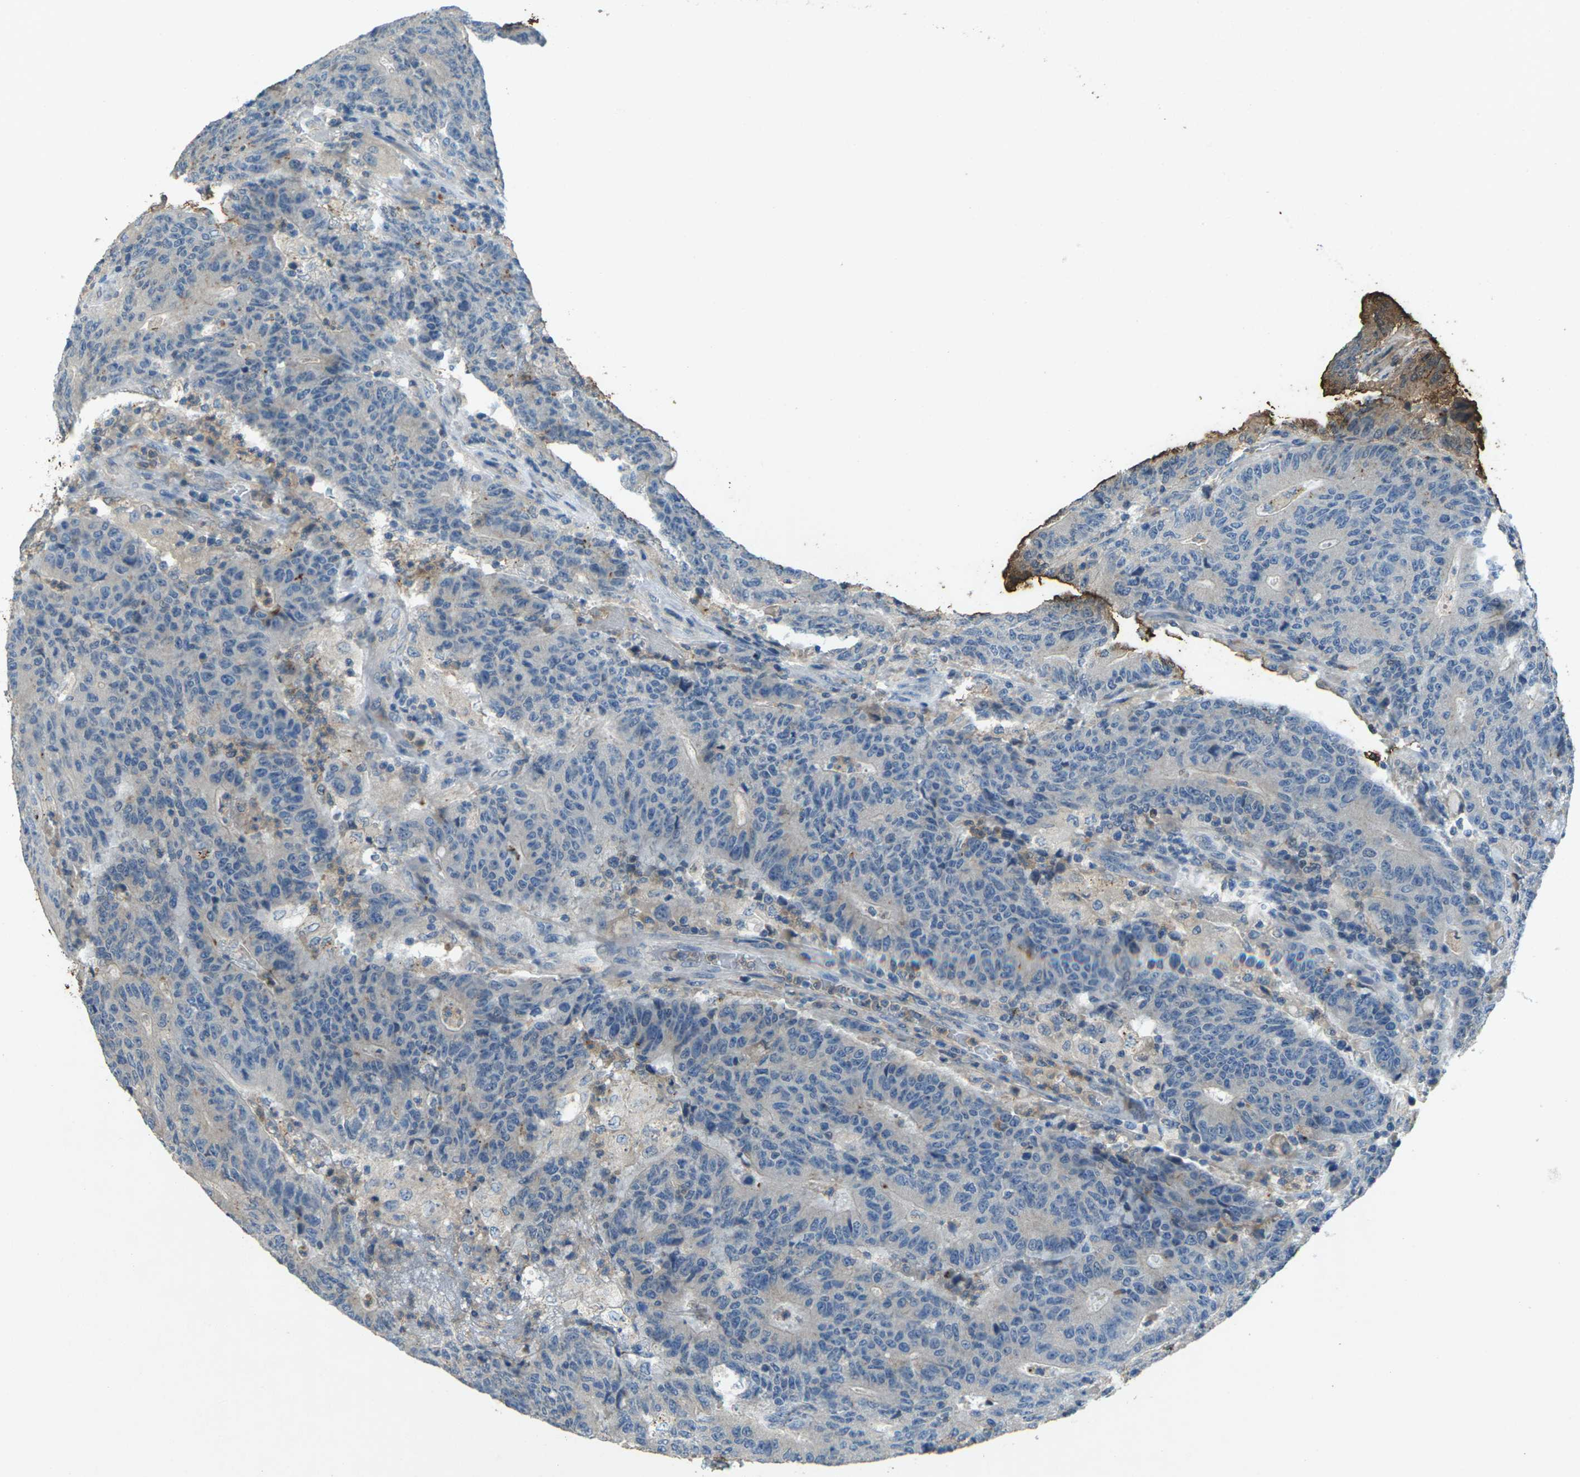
{"staining": {"intensity": "negative", "quantity": "none", "location": "none"}, "tissue": "colorectal cancer", "cell_type": "Tumor cells", "image_type": "cancer", "snomed": [{"axis": "morphology", "description": "Normal tissue, NOS"}, {"axis": "morphology", "description": "Adenocarcinoma, NOS"}, {"axis": "topography", "description": "Colon"}], "caption": "A micrograph of adenocarcinoma (colorectal) stained for a protein exhibits no brown staining in tumor cells.", "gene": "SIGLEC14", "patient": {"sex": "female", "age": 75}}